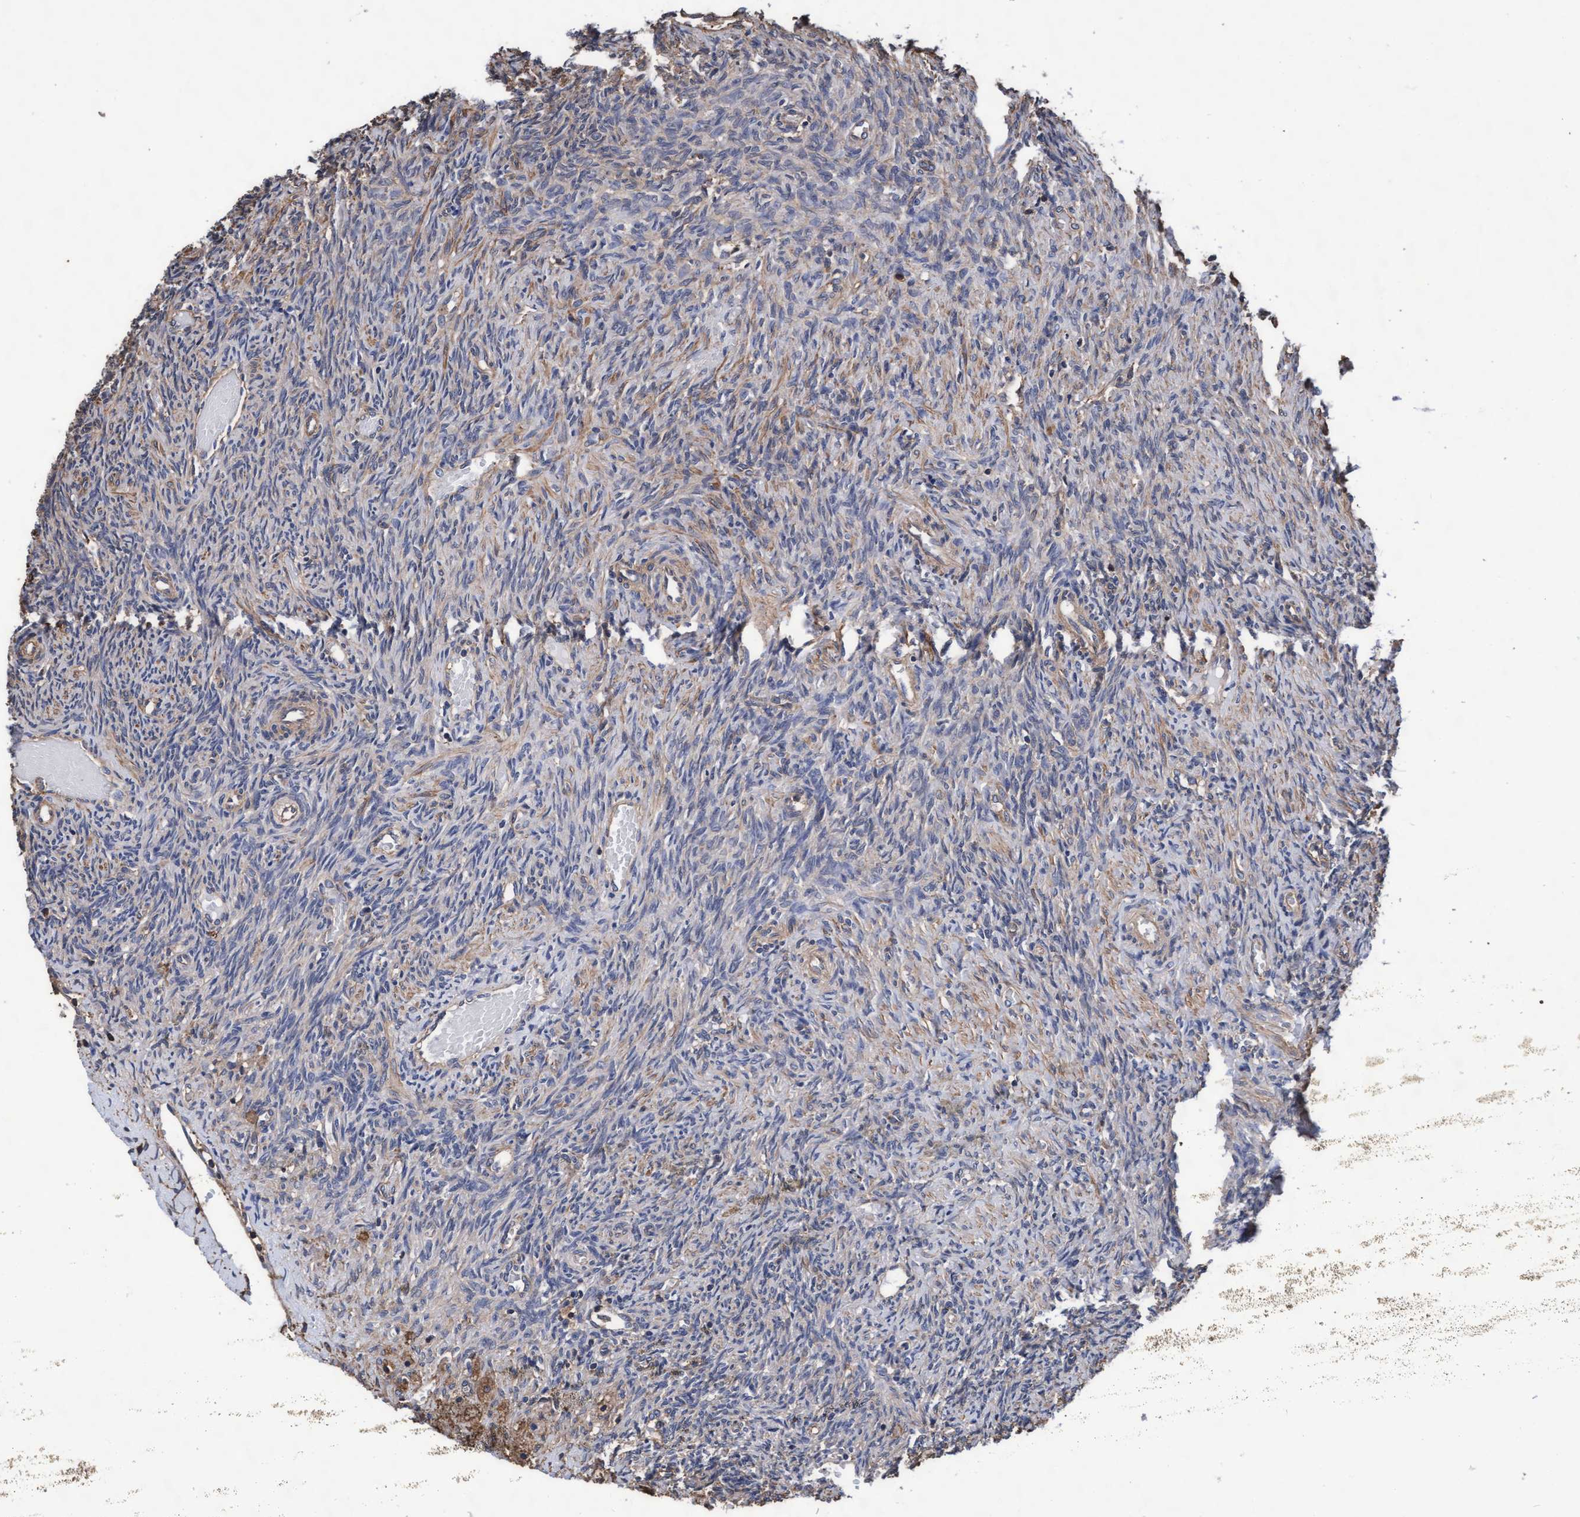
{"staining": {"intensity": "negative", "quantity": "none", "location": "none"}, "tissue": "ovary", "cell_type": "Ovarian stroma cells", "image_type": "normal", "snomed": [{"axis": "morphology", "description": "Normal tissue, NOS"}, {"axis": "topography", "description": "Ovary"}], "caption": "Immunohistochemistry (IHC) histopathology image of unremarkable ovary stained for a protein (brown), which displays no positivity in ovarian stroma cells. Nuclei are stained in blue.", "gene": "GRHPR", "patient": {"sex": "female", "age": 41}}